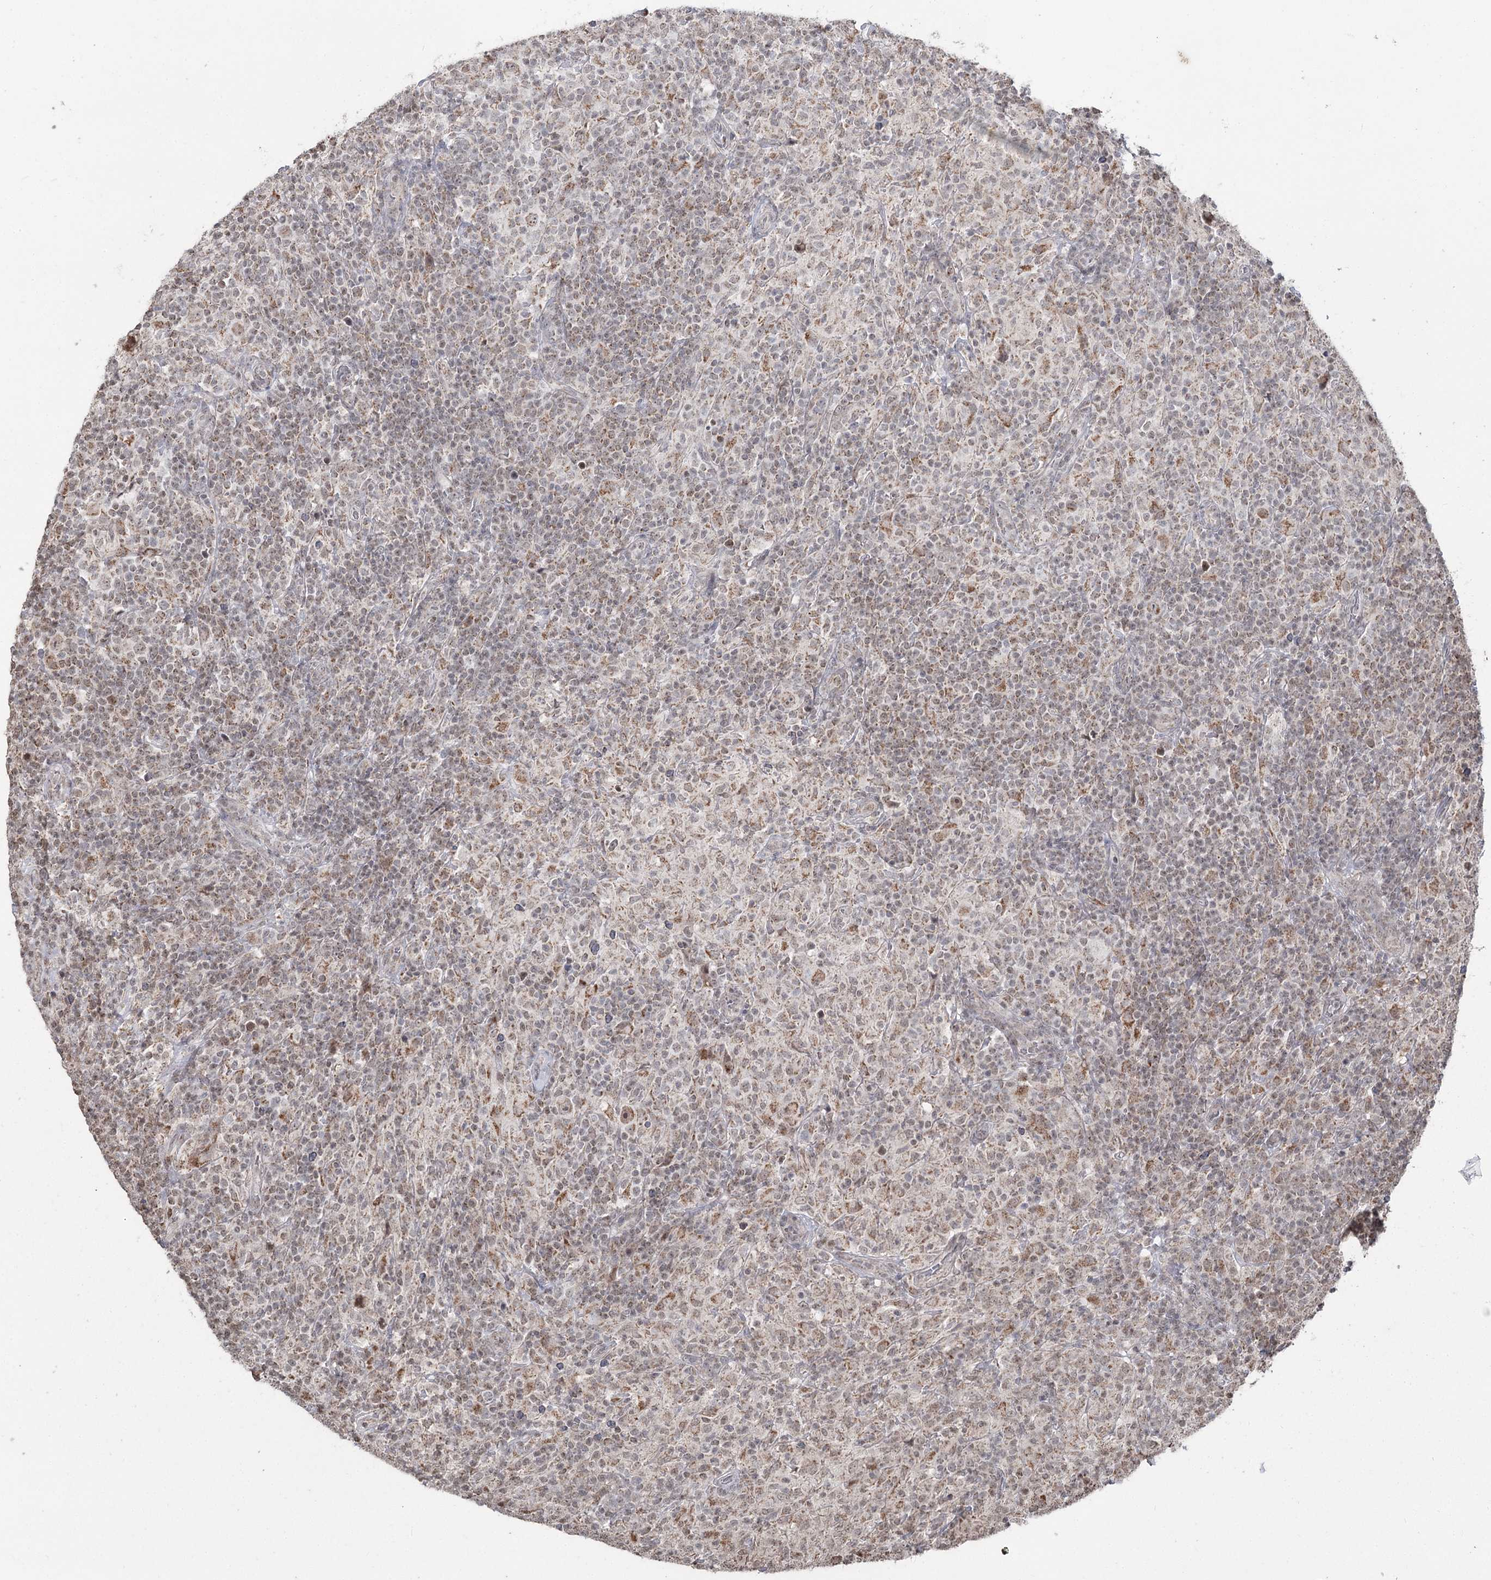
{"staining": {"intensity": "moderate", "quantity": "25%-75%", "location": "cytoplasmic/membranous"}, "tissue": "lymphoma", "cell_type": "Tumor cells", "image_type": "cancer", "snomed": [{"axis": "morphology", "description": "Hodgkin's disease, NOS"}, {"axis": "topography", "description": "Lymph node"}], "caption": "Immunohistochemical staining of human lymphoma shows moderate cytoplasmic/membranous protein staining in approximately 25%-75% of tumor cells.", "gene": "PDHX", "patient": {"sex": "male", "age": 70}}